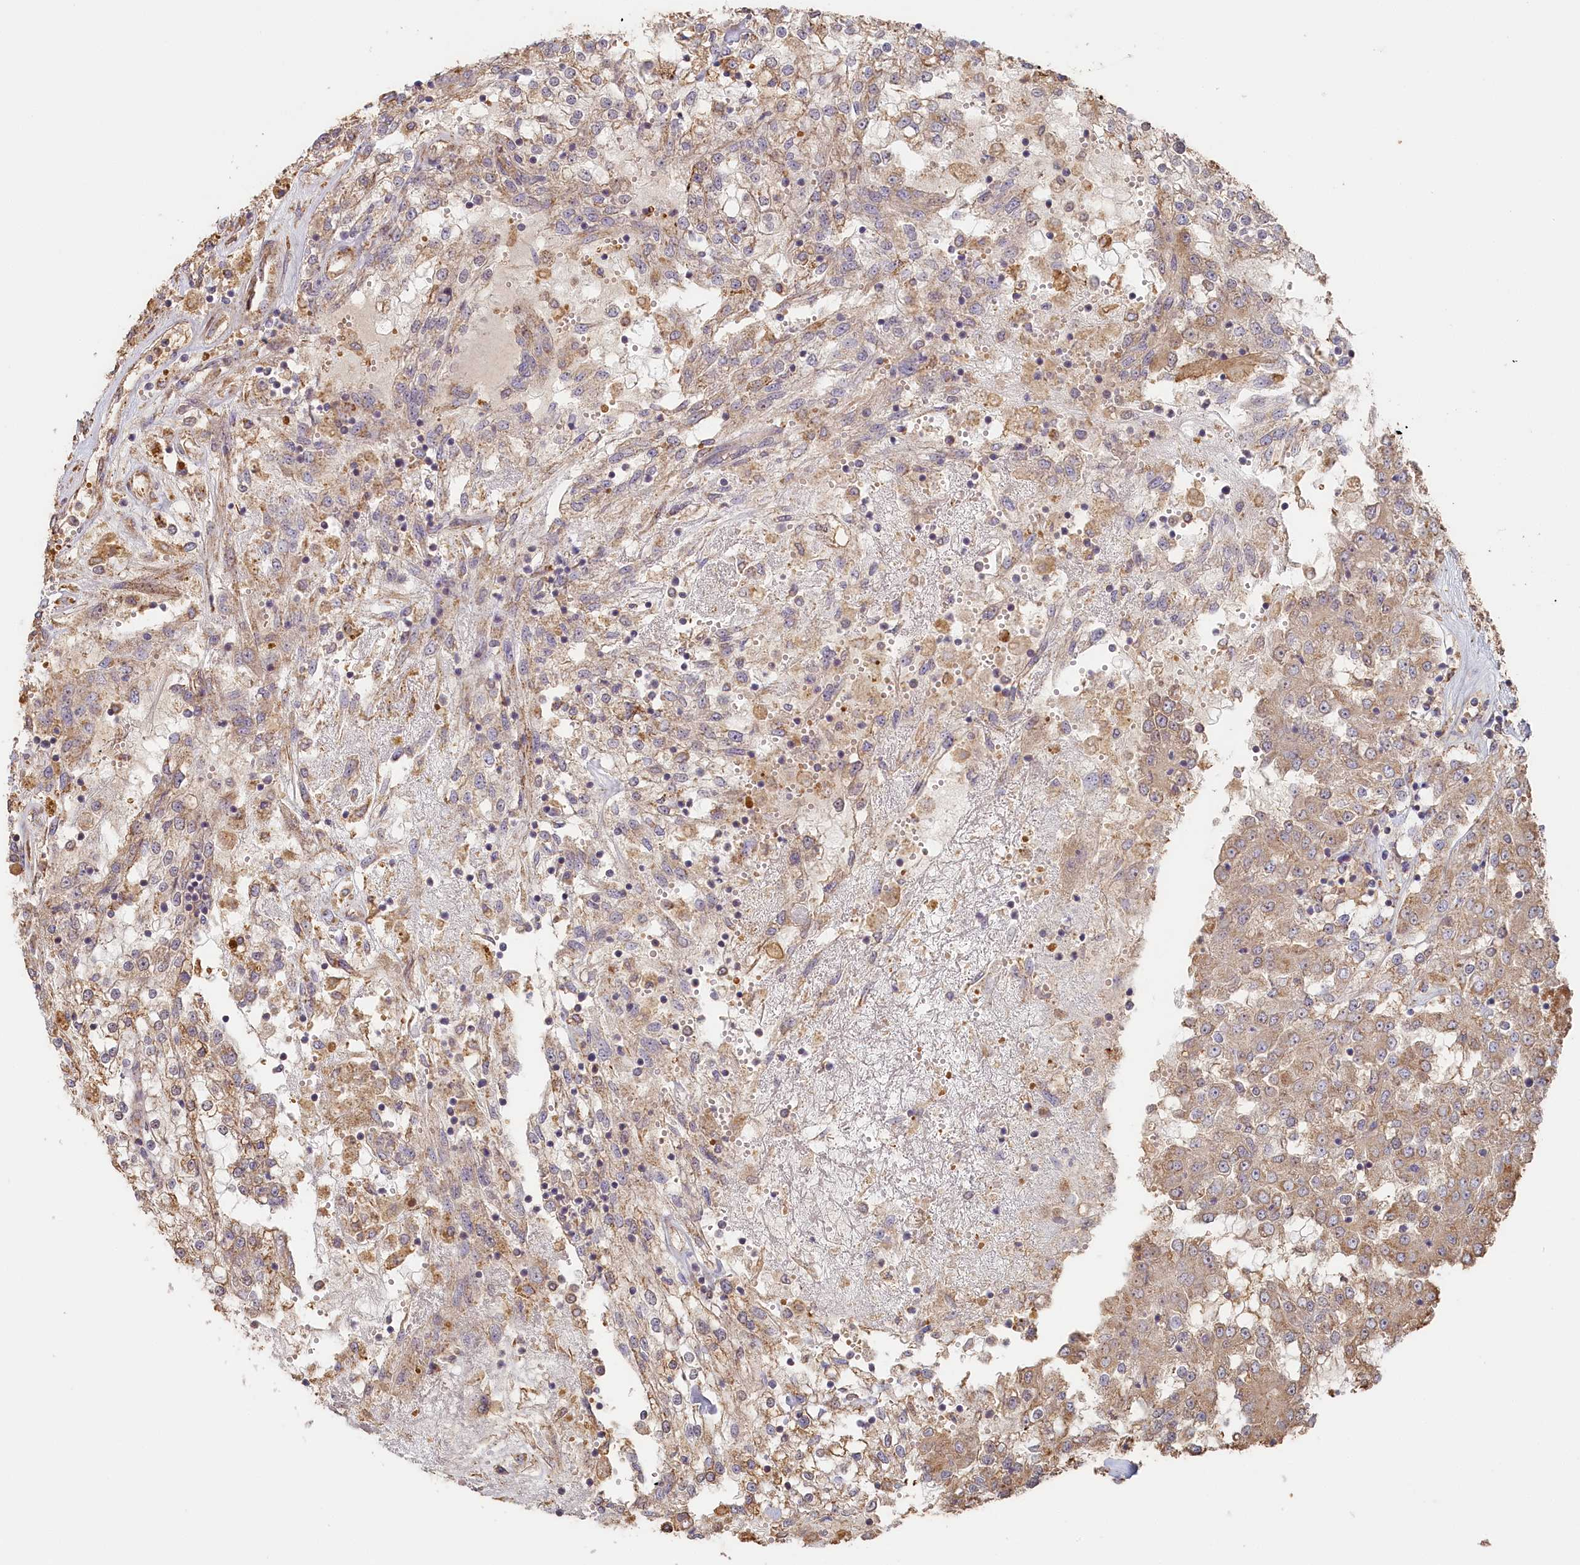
{"staining": {"intensity": "weak", "quantity": "25%-75%", "location": "cytoplasmic/membranous"}, "tissue": "renal cancer", "cell_type": "Tumor cells", "image_type": "cancer", "snomed": [{"axis": "morphology", "description": "Adenocarcinoma, NOS"}, {"axis": "topography", "description": "Kidney"}], "caption": "Immunohistochemistry (IHC) of human adenocarcinoma (renal) displays low levels of weak cytoplasmic/membranous expression in about 25%-75% of tumor cells.", "gene": "STX16", "patient": {"sex": "female", "age": 52}}